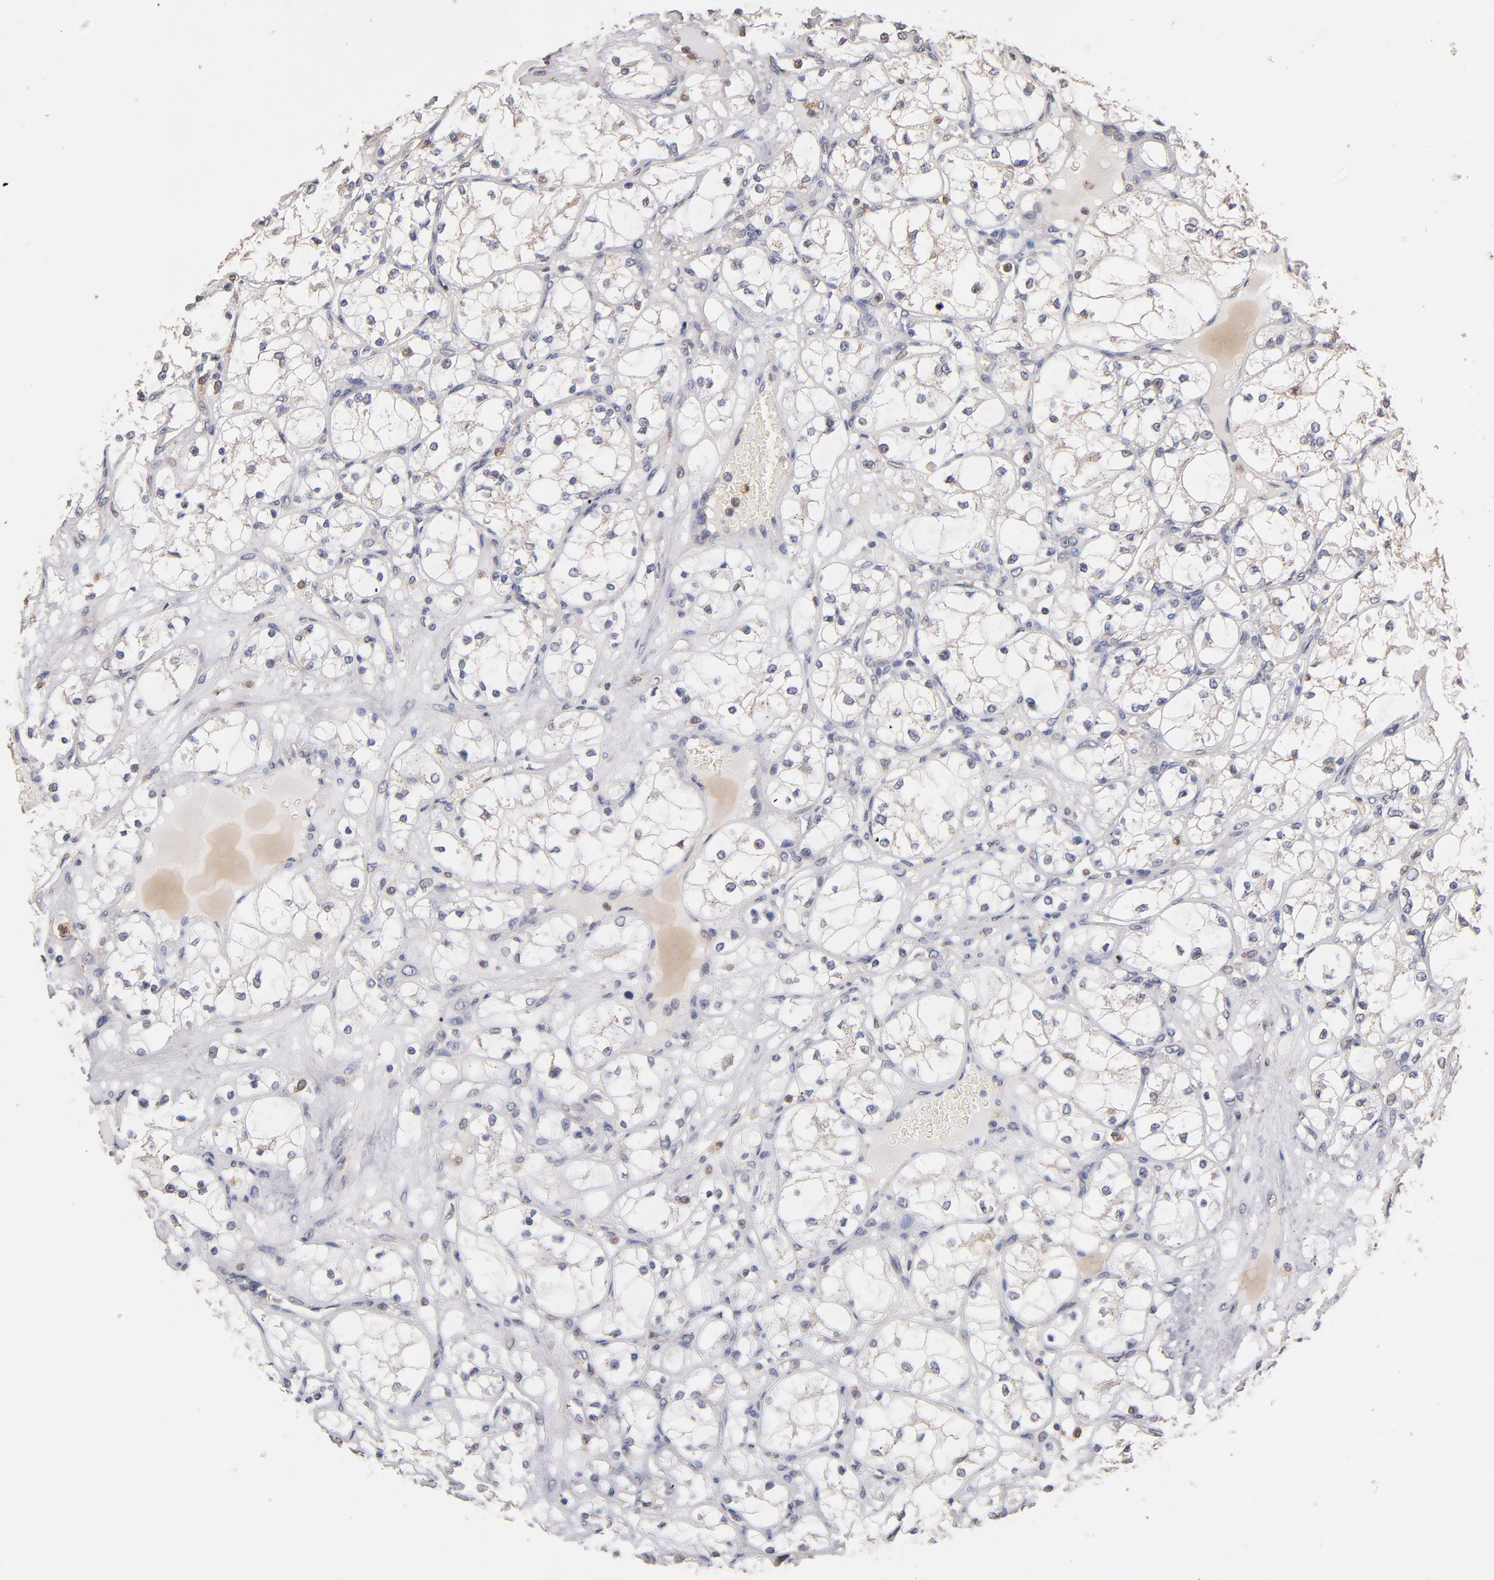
{"staining": {"intensity": "negative", "quantity": "none", "location": "none"}, "tissue": "renal cancer", "cell_type": "Tumor cells", "image_type": "cancer", "snomed": [{"axis": "morphology", "description": "Adenocarcinoma, NOS"}, {"axis": "topography", "description": "Kidney"}], "caption": "A histopathology image of renal cancer (adenocarcinoma) stained for a protein exhibits no brown staining in tumor cells. (DAB immunohistochemistry visualized using brightfield microscopy, high magnification).", "gene": "RO60", "patient": {"sex": "male", "age": 61}}